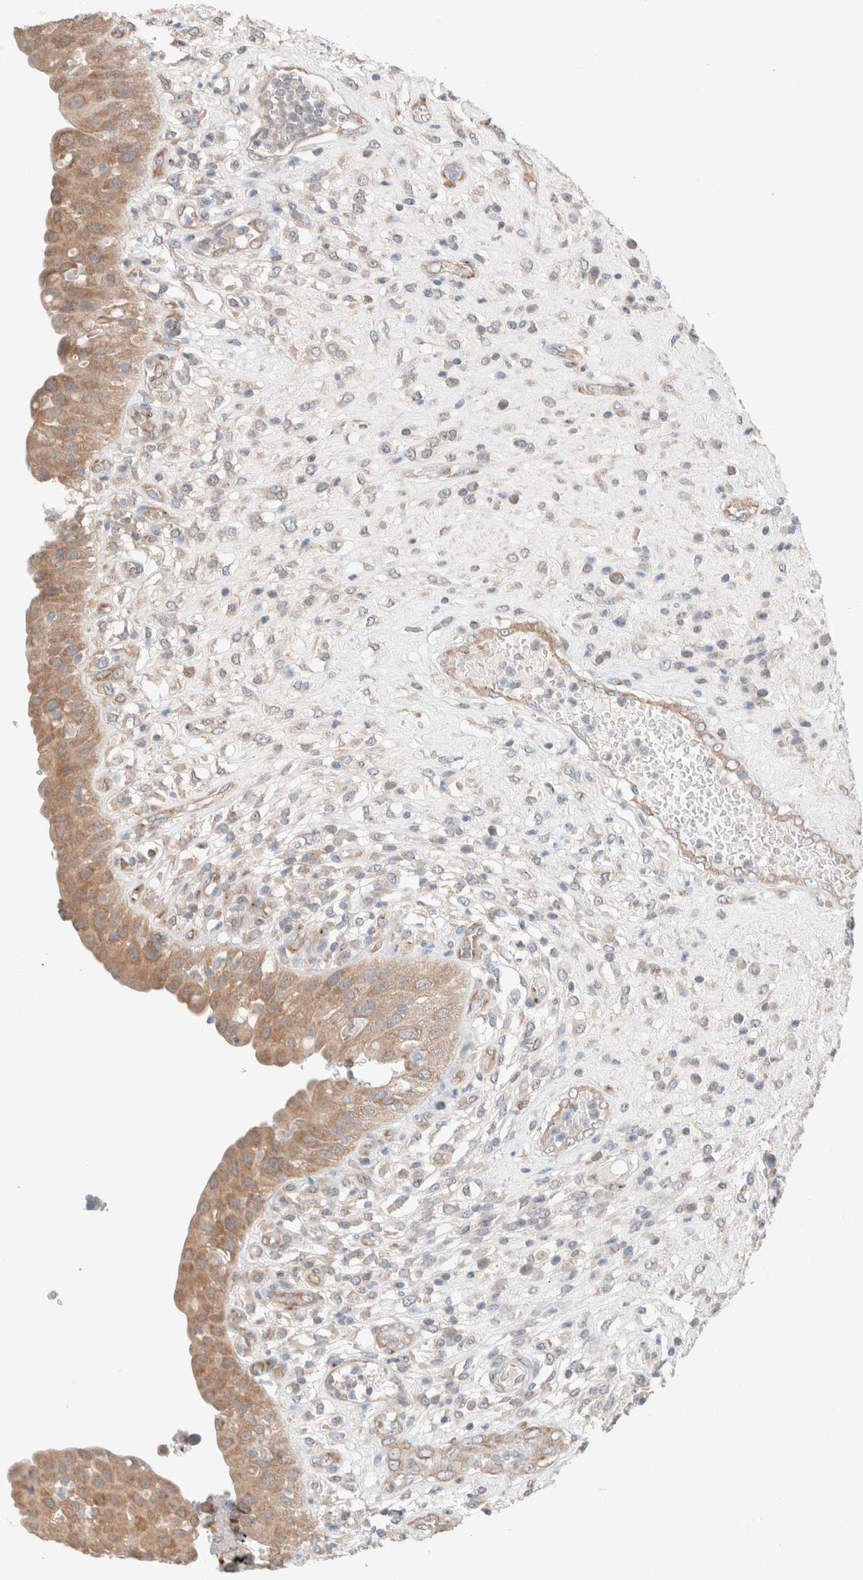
{"staining": {"intensity": "moderate", "quantity": ">75%", "location": "cytoplasmic/membranous"}, "tissue": "urinary bladder", "cell_type": "Urothelial cells", "image_type": "normal", "snomed": [{"axis": "morphology", "description": "Normal tissue, NOS"}, {"axis": "topography", "description": "Urinary bladder"}], "caption": "IHC photomicrograph of normal human urinary bladder stained for a protein (brown), which reveals medium levels of moderate cytoplasmic/membranous expression in about >75% of urothelial cells.", "gene": "CASC3", "patient": {"sex": "female", "age": 62}}